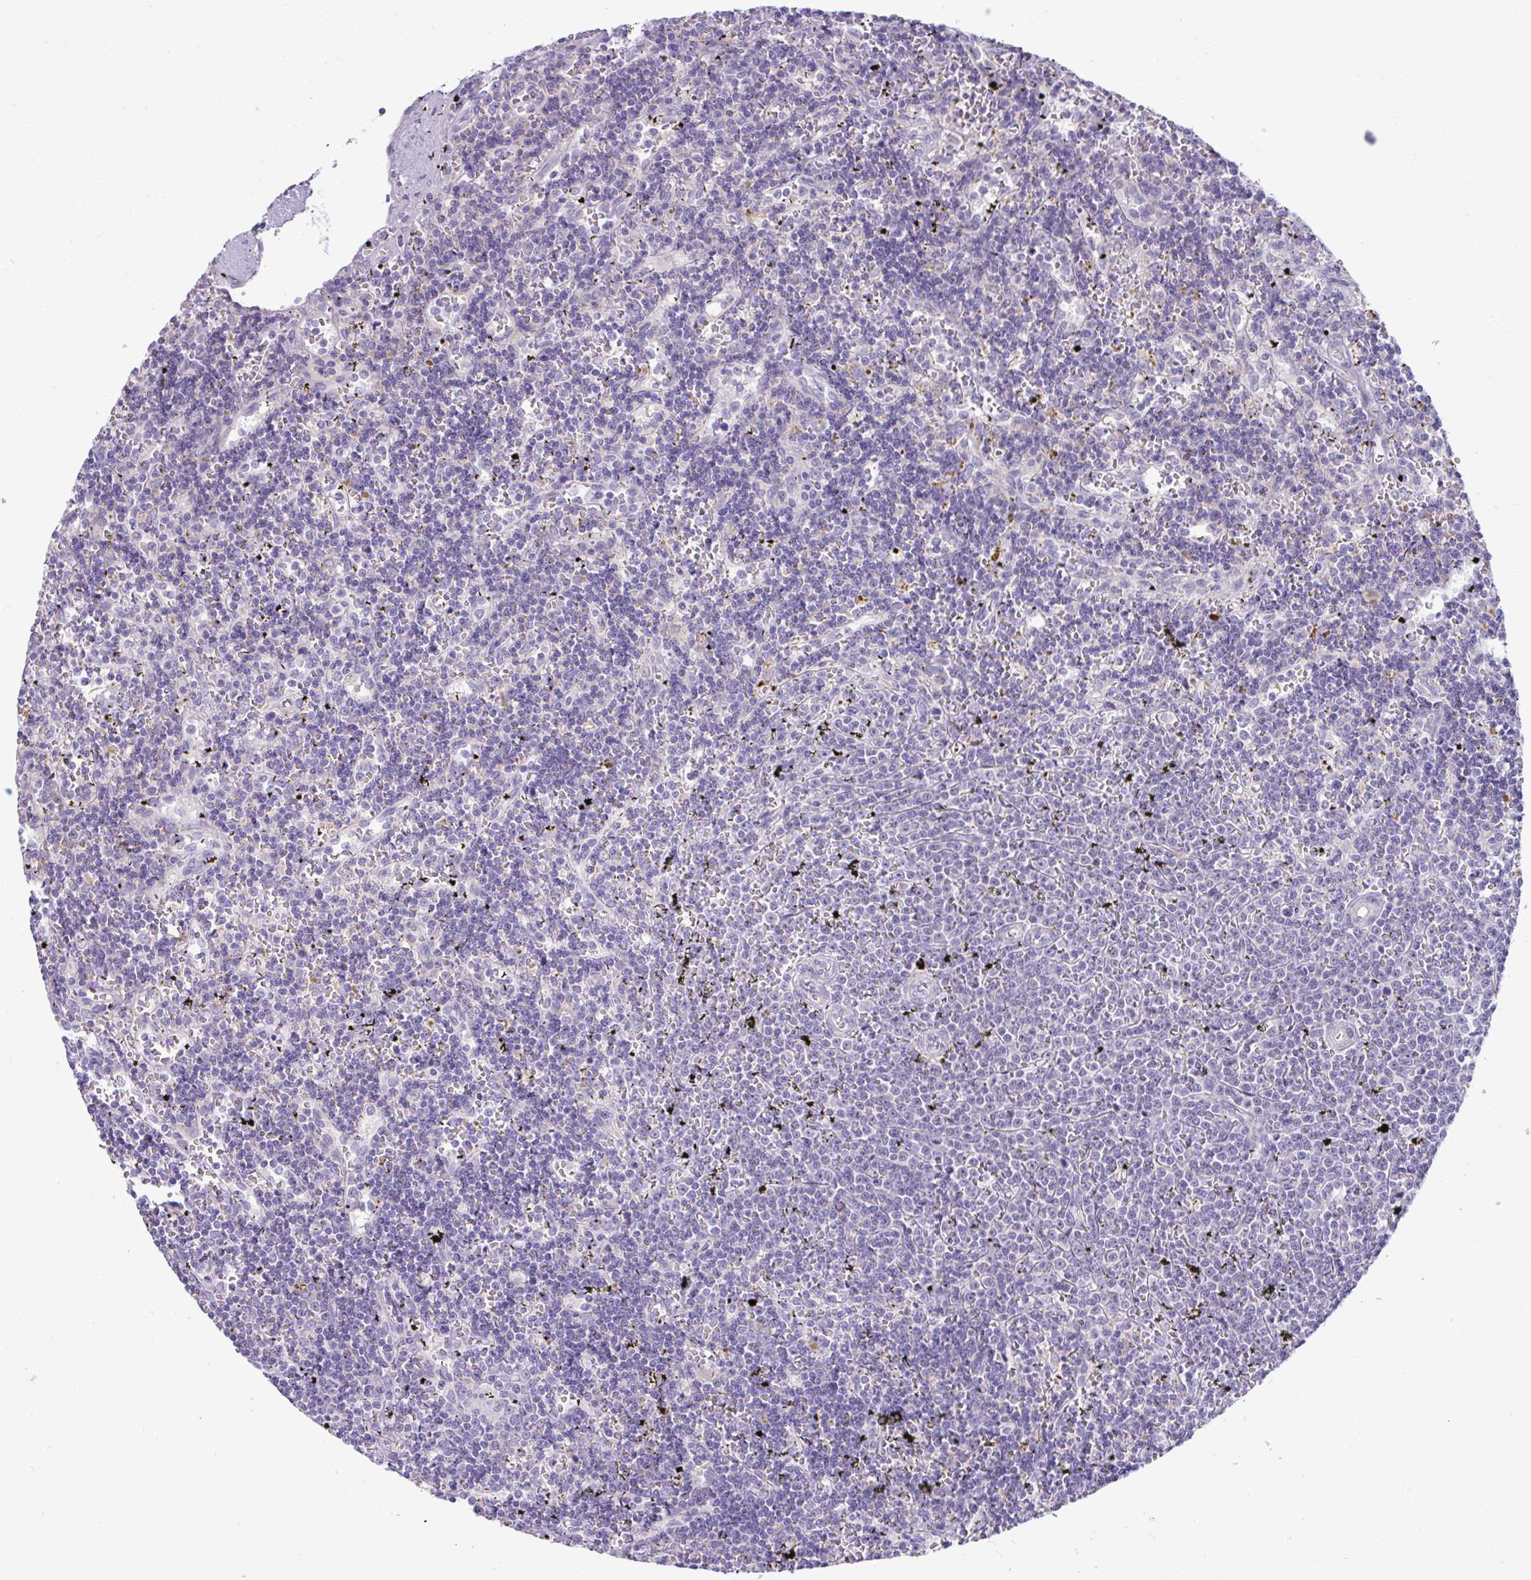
{"staining": {"intensity": "negative", "quantity": "none", "location": "none"}, "tissue": "lymphoma", "cell_type": "Tumor cells", "image_type": "cancer", "snomed": [{"axis": "morphology", "description": "Malignant lymphoma, non-Hodgkin's type, Low grade"}, {"axis": "topography", "description": "Spleen"}], "caption": "Malignant lymphoma, non-Hodgkin's type (low-grade) was stained to show a protein in brown. There is no significant positivity in tumor cells. Brightfield microscopy of immunohistochemistry (IHC) stained with DAB (3,3'-diaminobenzidine) (brown) and hematoxylin (blue), captured at high magnification.", "gene": "CHIA", "patient": {"sex": "male", "age": 60}}